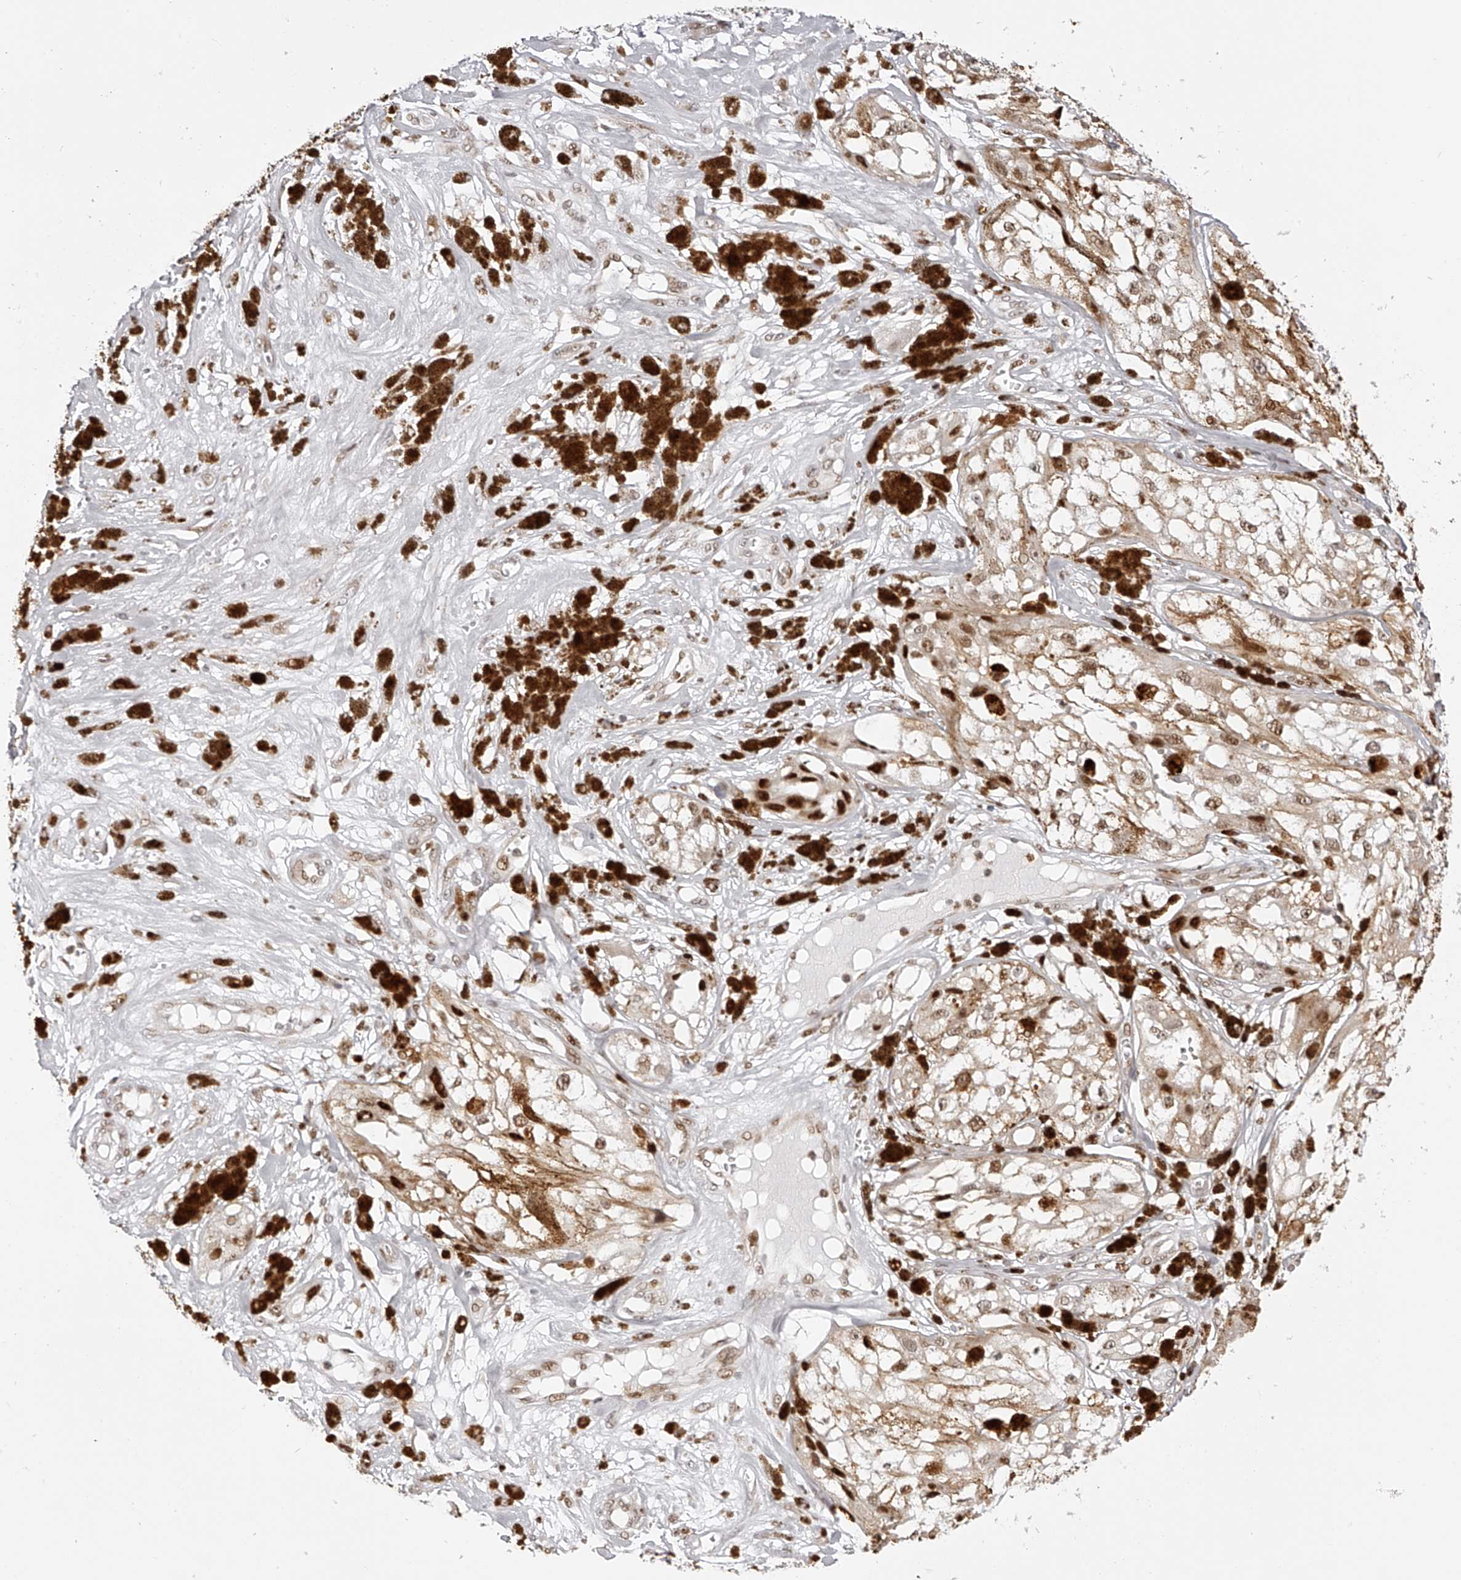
{"staining": {"intensity": "moderate", "quantity": ">75%", "location": "cytoplasmic/membranous,nuclear"}, "tissue": "melanoma", "cell_type": "Tumor cells", "image_type": "cancer", "snomed": [{"axis": "morphology", "description": "Malignant melanoma, NOS"}, {"axis": "topography", "description": "Skin"}], "caption": "A medium amount of moderate cytoplasmic/membranous and nuclear positivity is appreciated in approximately >75% of tumor cells in malignant melanoma tissue.", "gene": "PLEKHG1", "patient": {"sex": "male", "age": 88}}